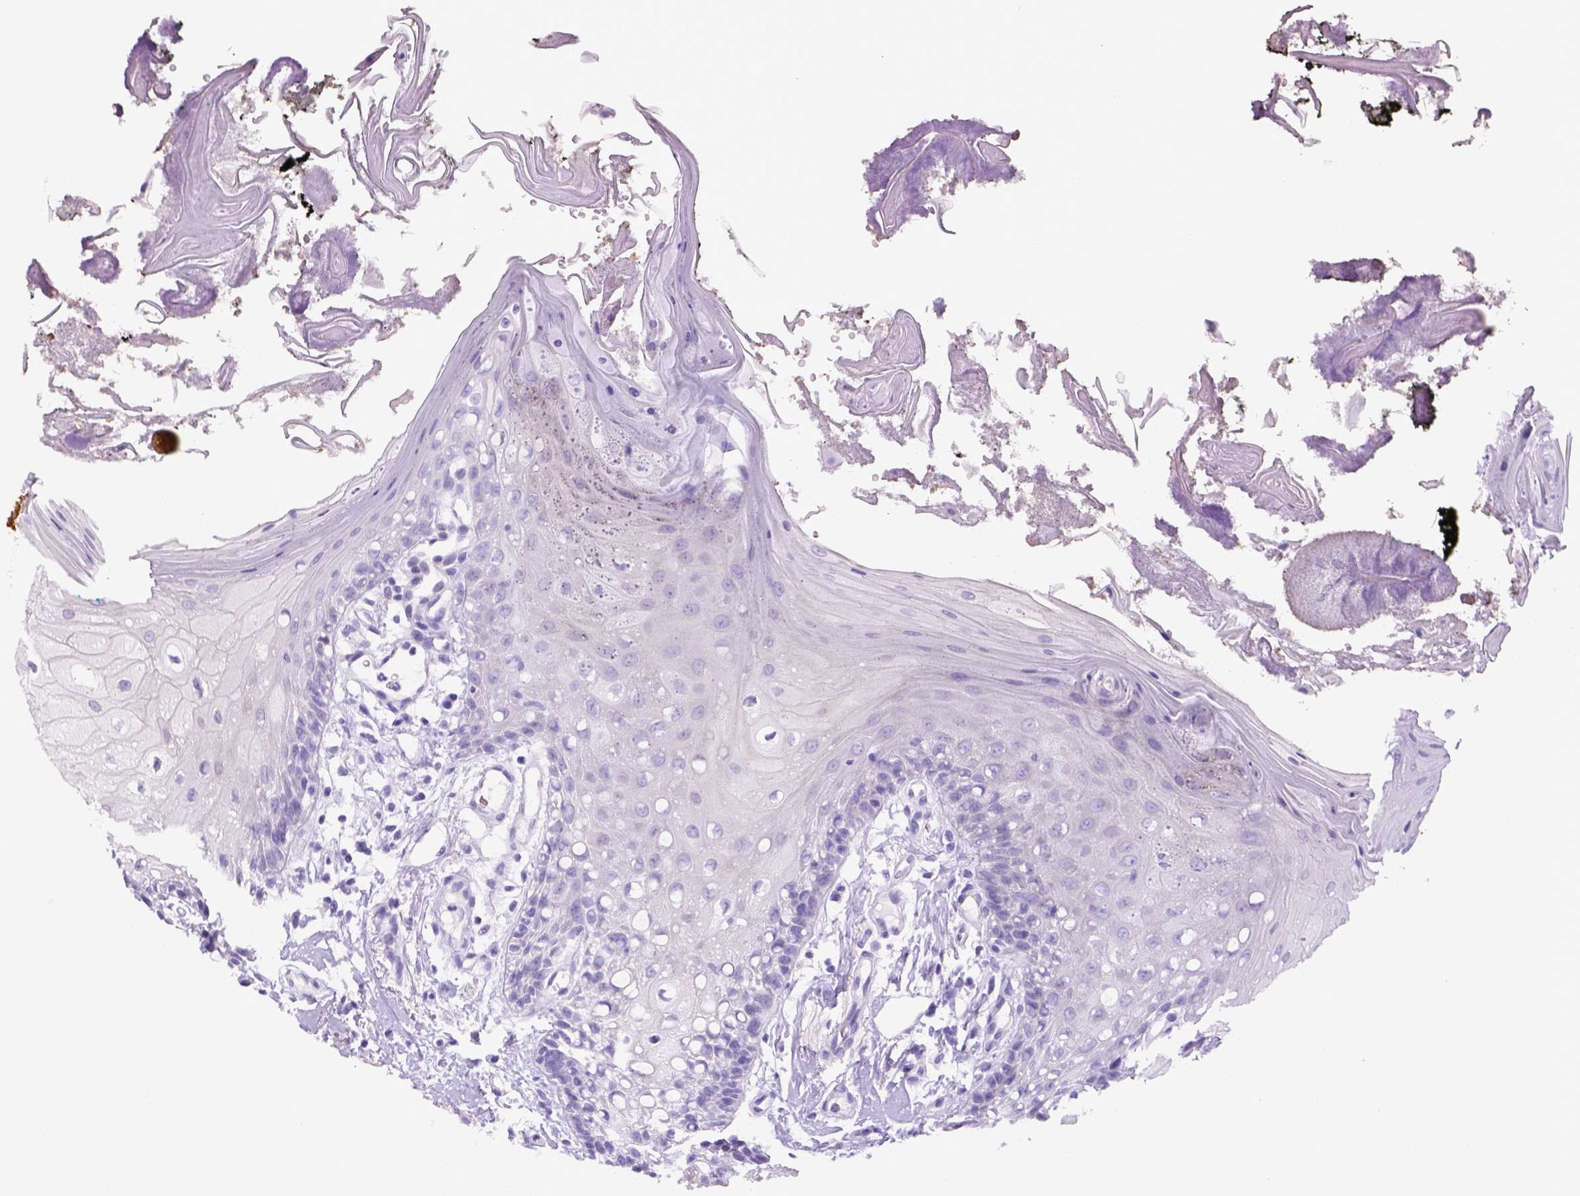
{"staining": {"intensity": "negative", "quantity": "none", "location": "none"}, "tissue": "oral mucosa", "cell_type": "Squamous epithelial cells", "image_type": "normal", "snomed": [{"axis": "morphology", "description": "Normal tissue, NOS"}, {"axis": "morphology", "description": "Squamous cell carcinoma, NOS"}, {"axis": "topography", "description": "Oral tissue"}, {"axis": "topography", "description": "Head-Neck"}], "caption": "A histopathology image of human oral mucosa is negative for staining in squamous epithelial cells. The staining was performed using DAB to visualize the protein expression in brown, while the nuclei were stained in blue with hematoxylin (Magnification: 20x).", "gene": "DNAH11", "patient": {"sex": "male", "age": 69}}